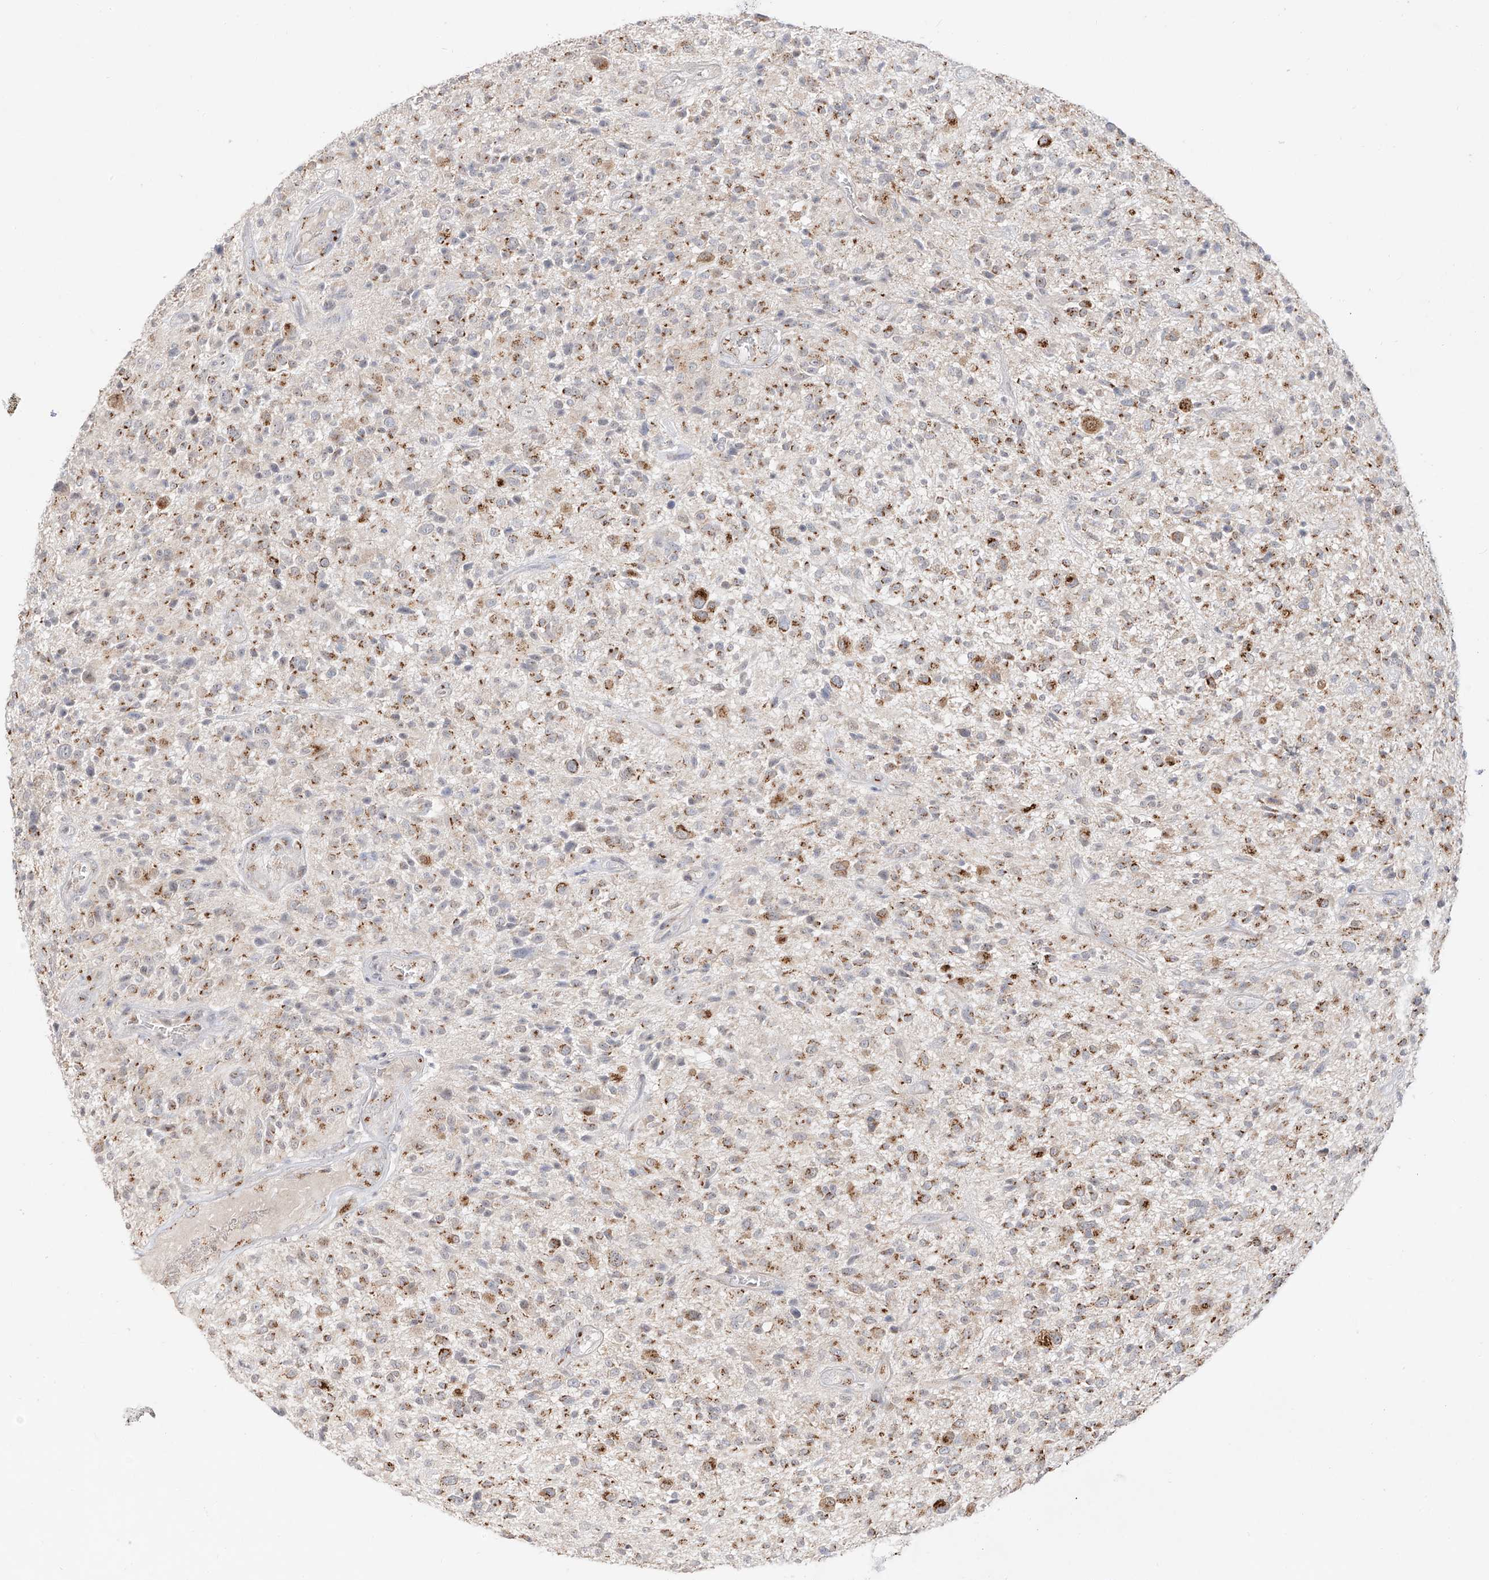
{"staining": {"intensity": "moderate", "quantity": "25%-75%", "location": "cytoplasmic/membranous"}, "tissue": "glioma", "cell_type": "Tumor cells", "image_type": "cancer", "snomed": [{"axis": "morphology", "description": "Glioma, malignant, High grade"}, {"axis": "topography", "description": "Brain"}], "caption": "An immunohistochemistry (IHC) image of neoplastic tissue is shown. Protein staining in brown shows moderate cytoplasmic/membranous positivity in malignant glioma (high-grade) within tumor cells. (DAB IHC, brown staining for protein, blue staining for nuclei).", "gene": "BSDC1", "patient": {"sex": "male", "age": 47}}